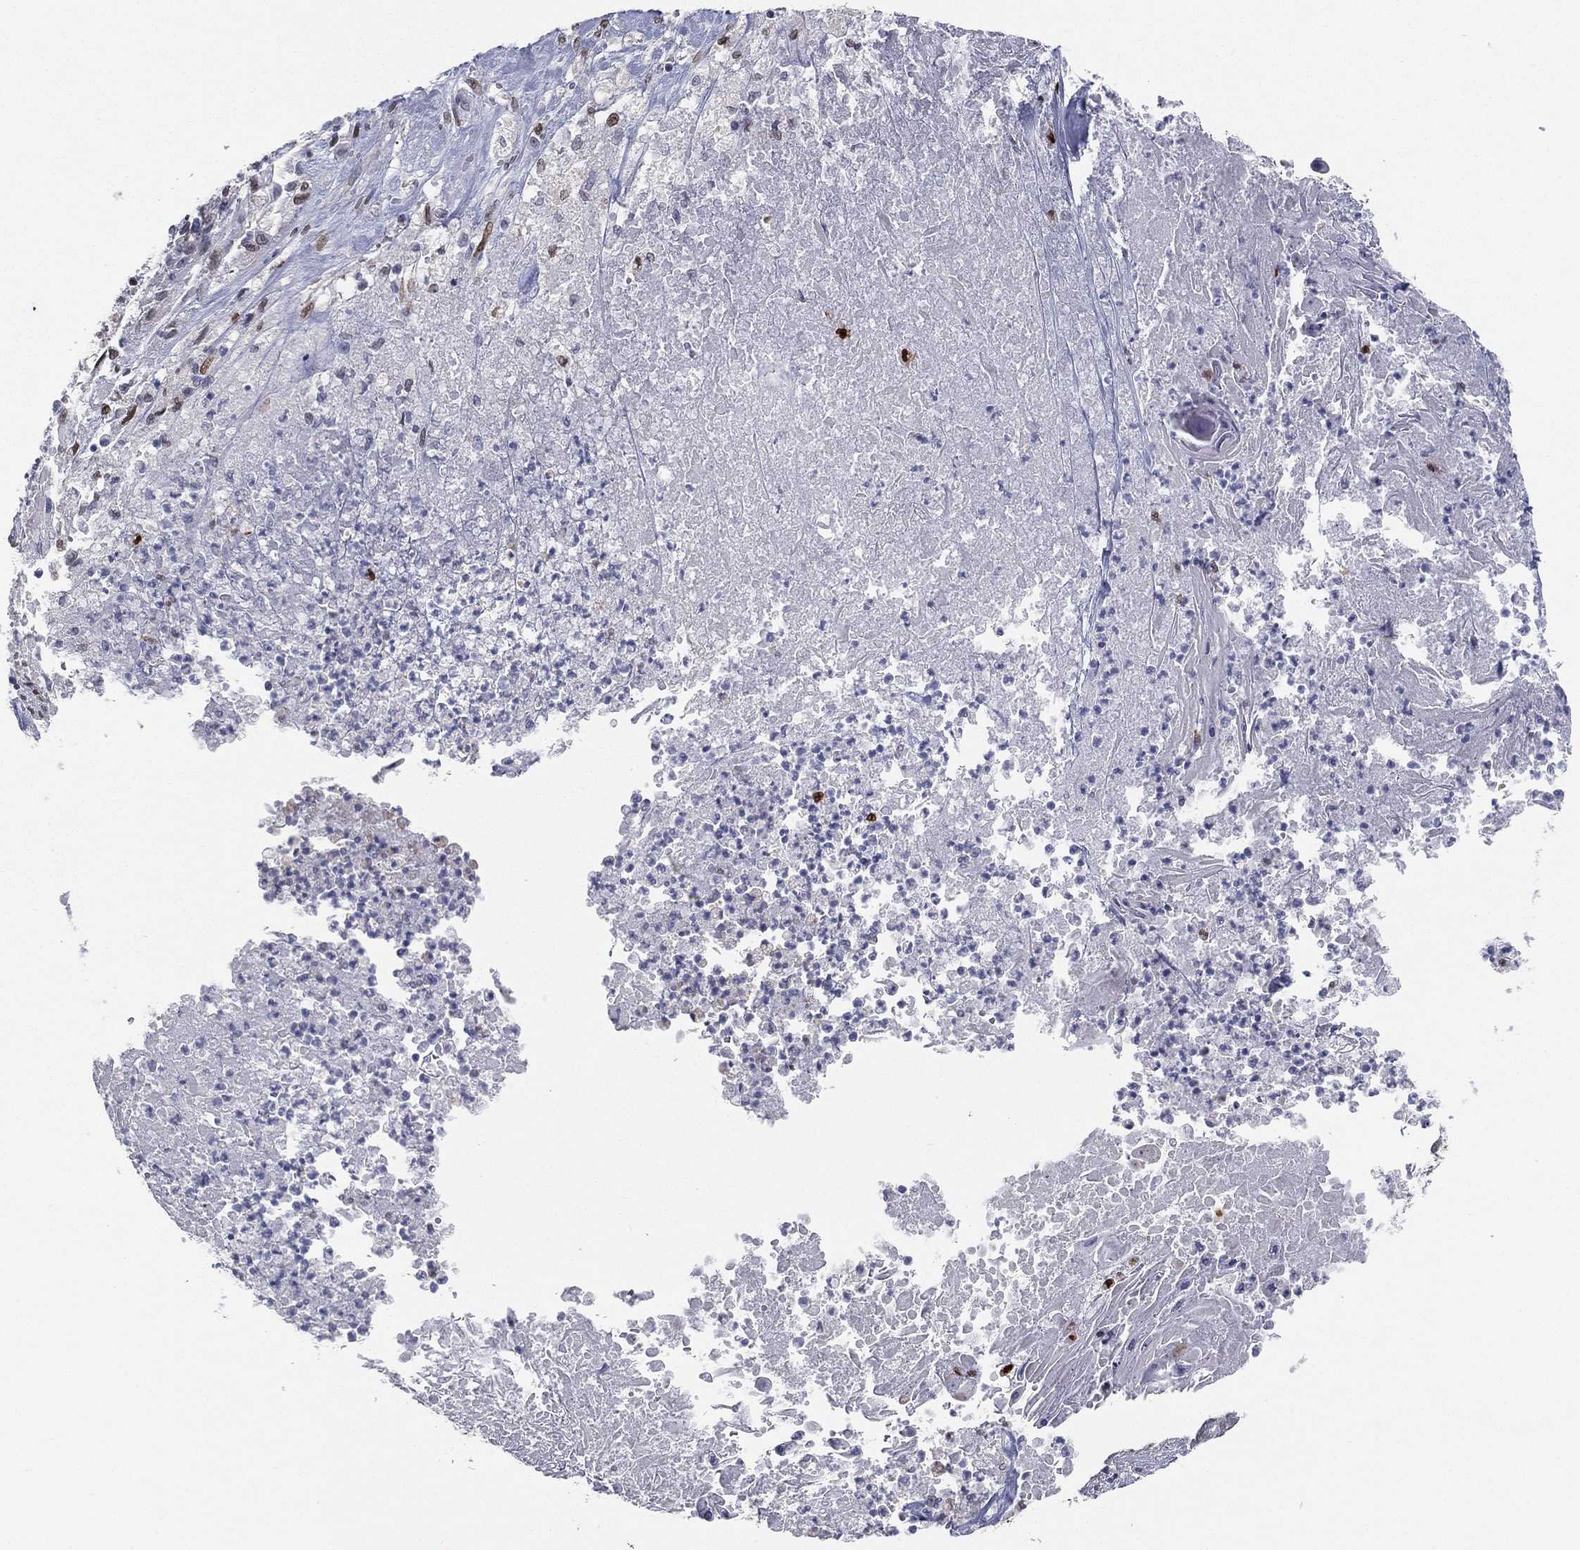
{"staining": {"intensity": "moderate", "quantity": "<25%", "location": "nuclear"}, "tissue": "lung cancer", "cell_type": "Tumor cells", "image_type": "cancer", "snomed": [{"axis": "morphology", "description": "Squamous cell carcinoma, NOS"}, {"axis": "topography", "description": "Lung"}], "caption": "A brown stain shows moderate nuclear positivity of a protein in lung cancer (squamous cell carcinoma) tumor cells.", "gene": "LMNB1", "patient": {"sex": "male", "age": 64}}